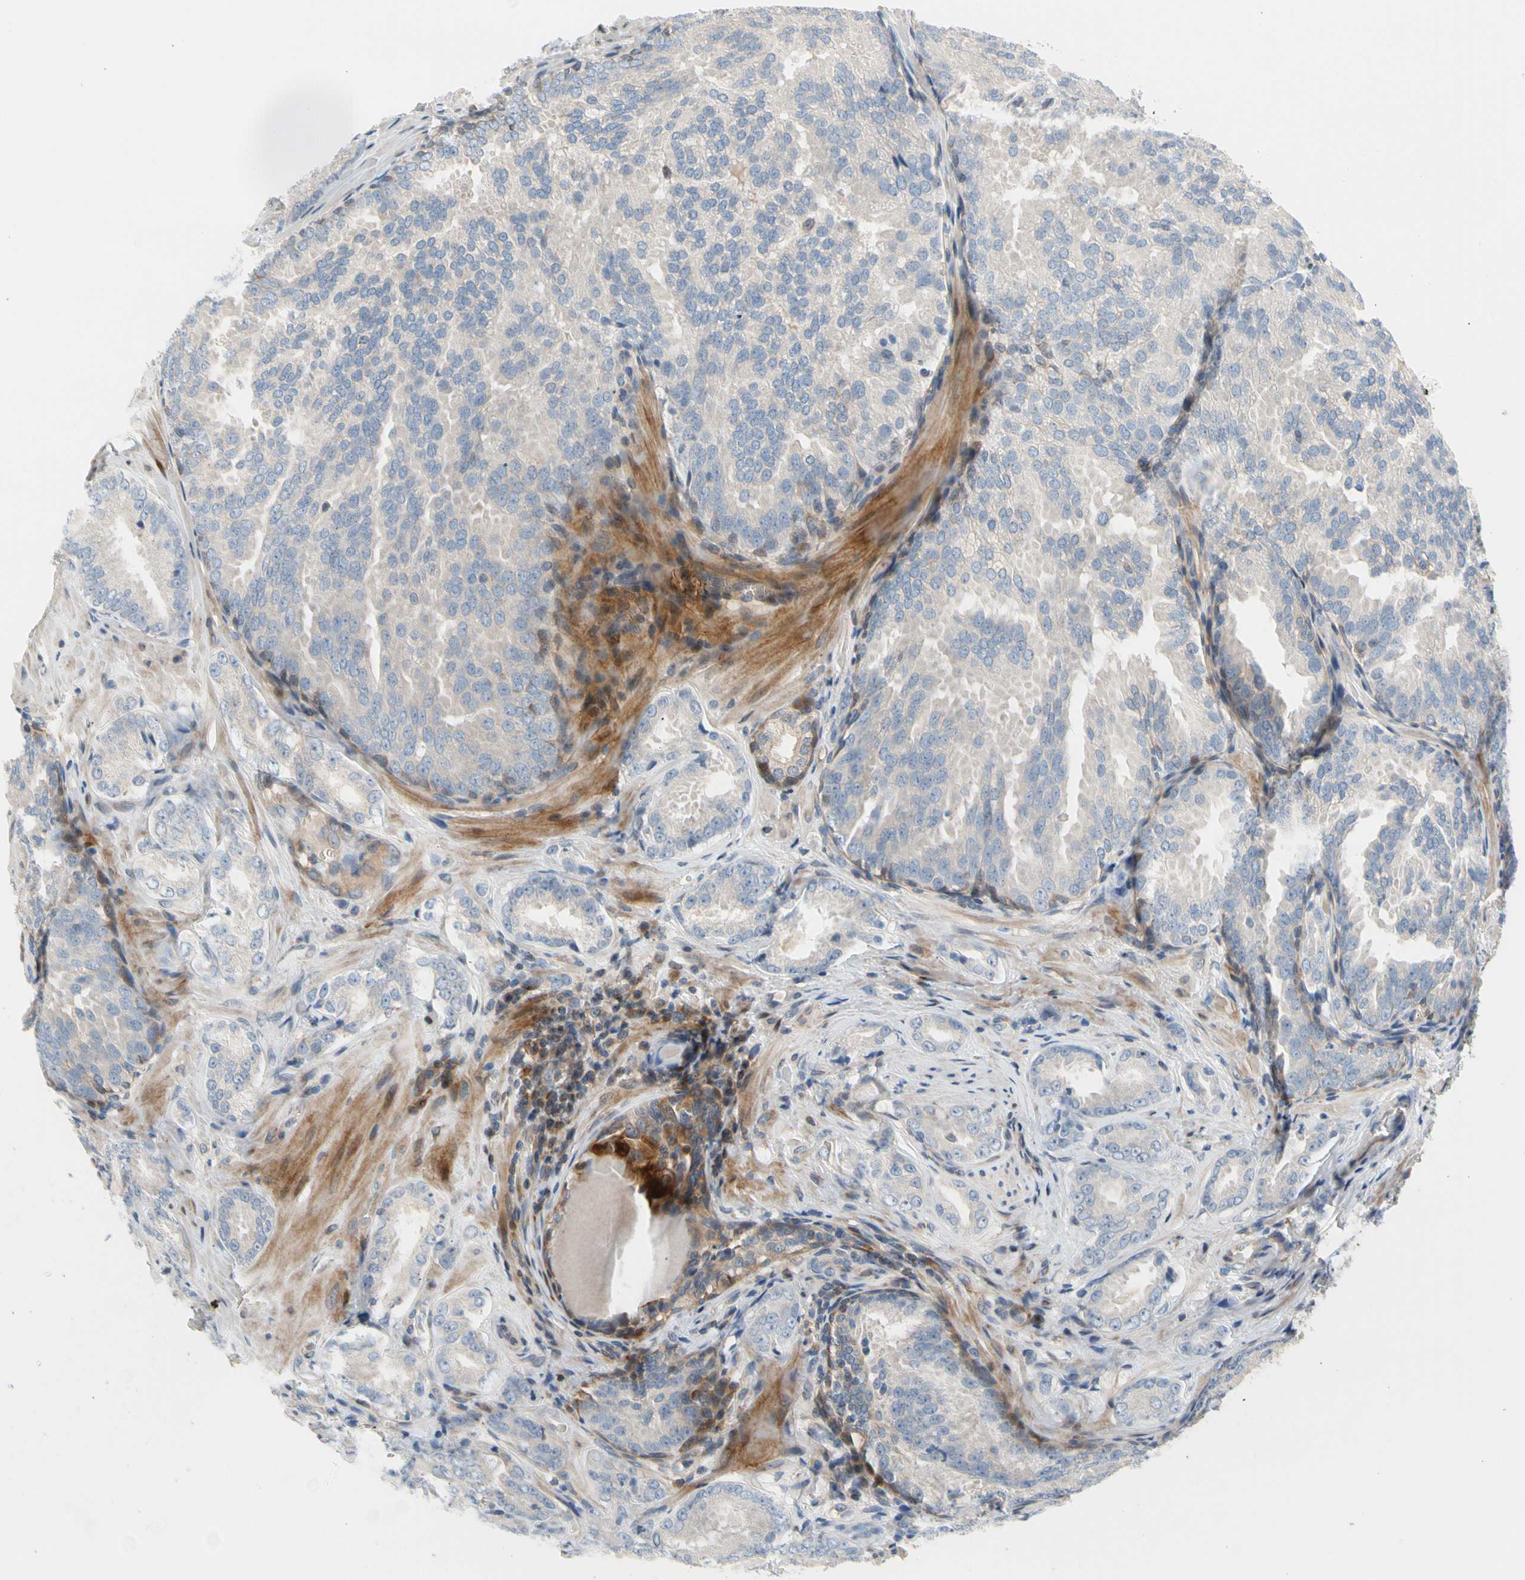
{"staining": {"intensity": "negative", "quantity": "none", "location": "none"}, "tissue": "prostate cancer", "cell_type": "Tumor cells", "image_type": "cancer", "snomed": [{"axis": "morphology", "description": "Adenocarcinoma, High grade"}, {"axis": "topography", "description": "Prostate"}], "caption": "IHC of prostate high-grade adenocarcinoma shows no staining in tumor cells.", "gene": "MAP3K3", "patient": {"sex": "male", "age": 64}}